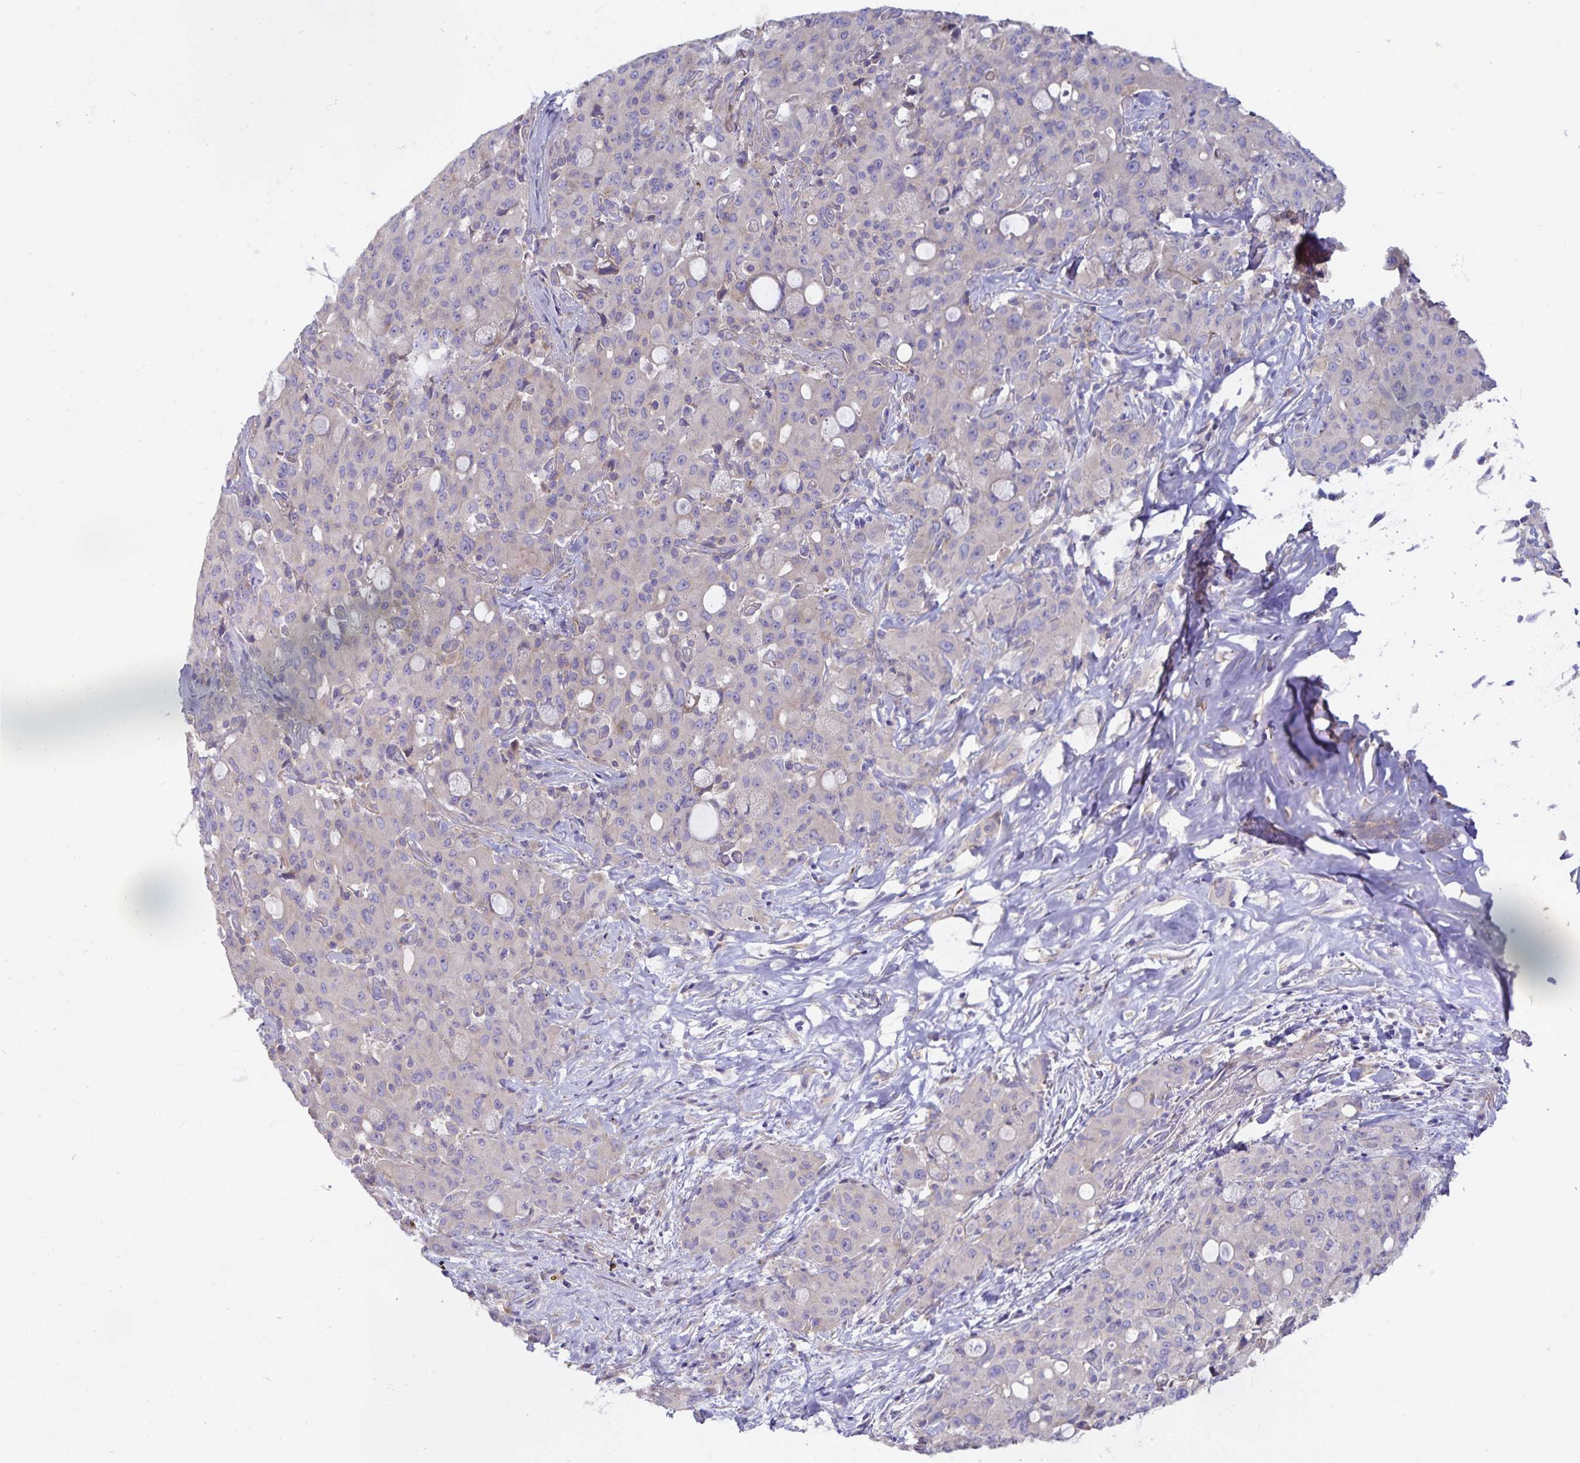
{"staining": {"intensity": "negative", "quantity": "none", "location": "none"}, "tissue": "lung cancer", "cell_type": "Tumor cells", "image_type": "cancer", "snomed": [{"axis": "morphology", "description": "Adenocarcinoma, NOS"}, {"axis": "topography", "description": "Lung"}], "caption": "DAB immunohistochemical staining of adenocarcinoma (lung) displays no significant positivity in tumor cells. (DAB immunohistochemistry (IHC) with hematoxylin counter stain).", "gene": "METTL22", "patient": {"sex": "female", "age": 44}}